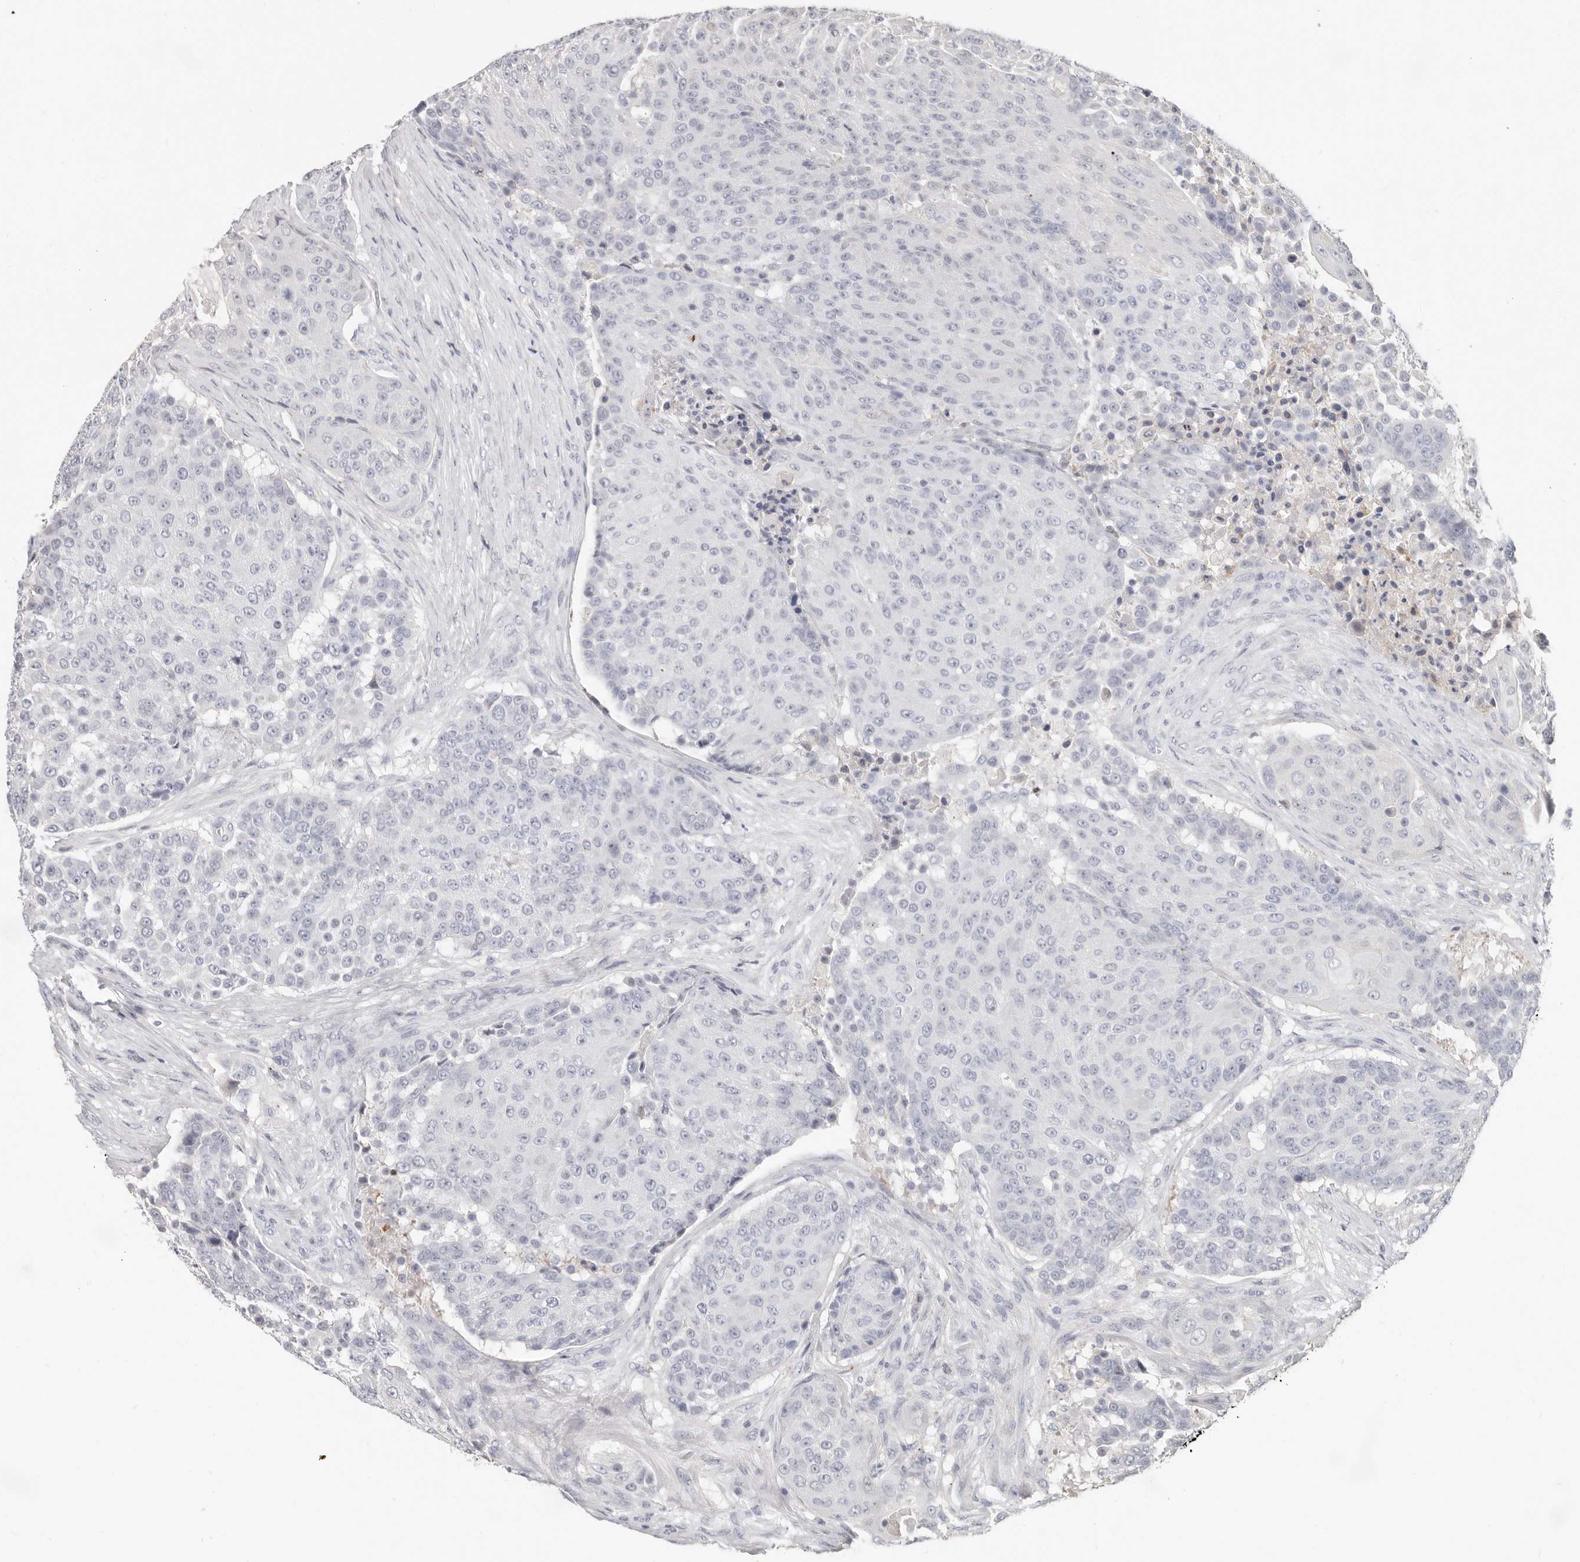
{"staining": {"intensity": "negative", "quantity": "none", "location": "none"}, "tissue": "urothelial cancer", "cell_type": "Tumor cells", "image_type": "cancer", "snomed": [{"axis": "morphology", "description": "Urothelial carcinoma, High grade"}, {"axis": "topography", "description": "Urinary bladder"}], "caption": "Tumor cells show no significant protein expression in urothelial carcinoma (high-grade).", "gene": "ZRANB1", "patient": {"sex": "female", "age": 63}}